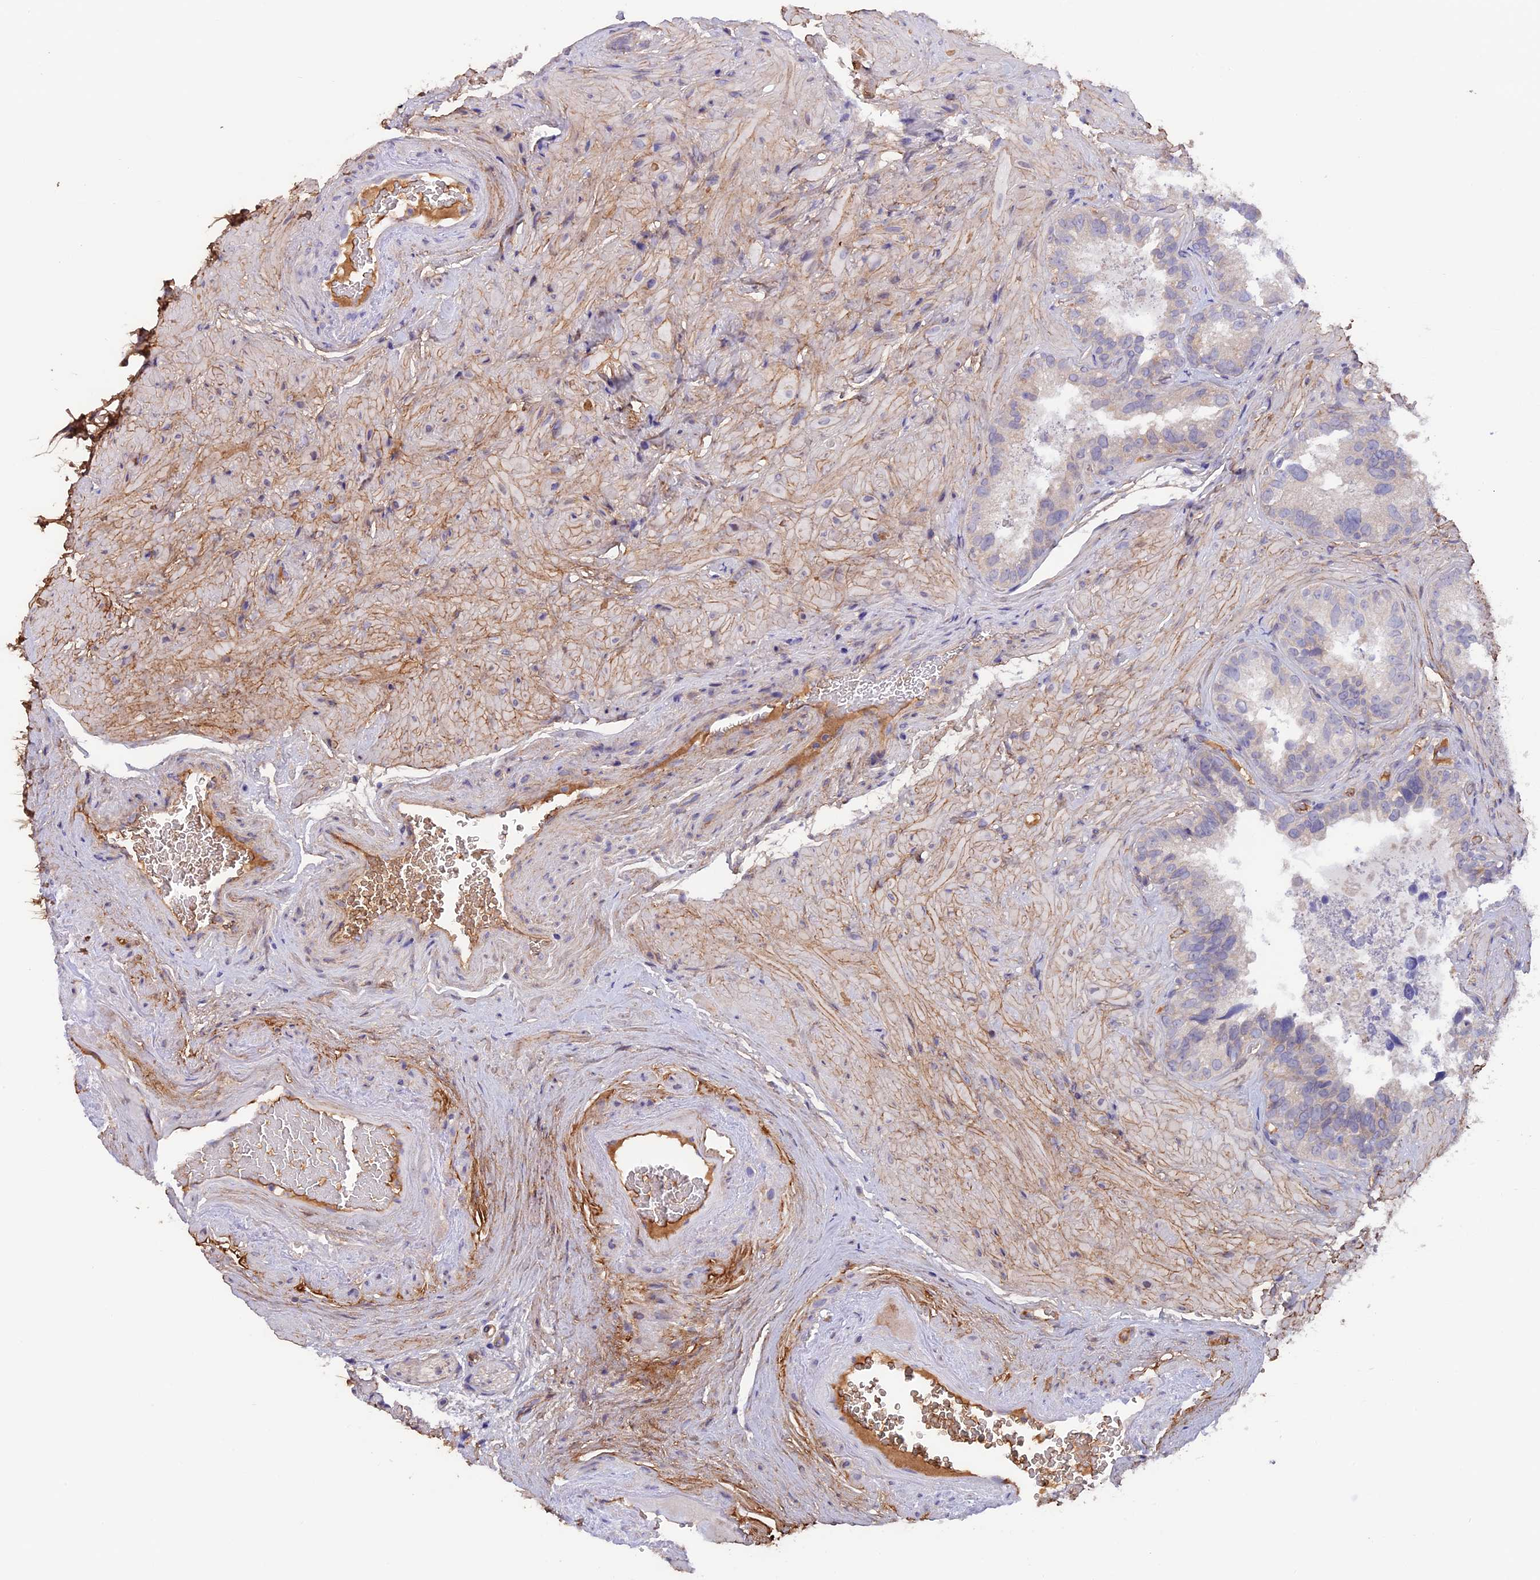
{"staining": {"intensity": "negative", "quantity": "none", "location": "none"}, "tissue": "seminal vesicle", "cell_type": "Glandular cells", "image_type": "normal", "snomed": [{"axis": "morphology", "description": "Normal tissue, NOS"}, {"axis": "topography", "description": "Seminal veicle"}, {"axis": "topography", "description": "Peripheral nerve tissue"}], "caption": "The micrograph shows no significant staining in glandular cells of seminal vesicle. Brightfield microscopy of immunohistochemistry stained with DAB (3,3'-diaminobenzidine) (brown) and hematoxylin (blue), captured at high magnification.", "gene": "COL4A3", "patient": {"sex": "male", "age": 67}}